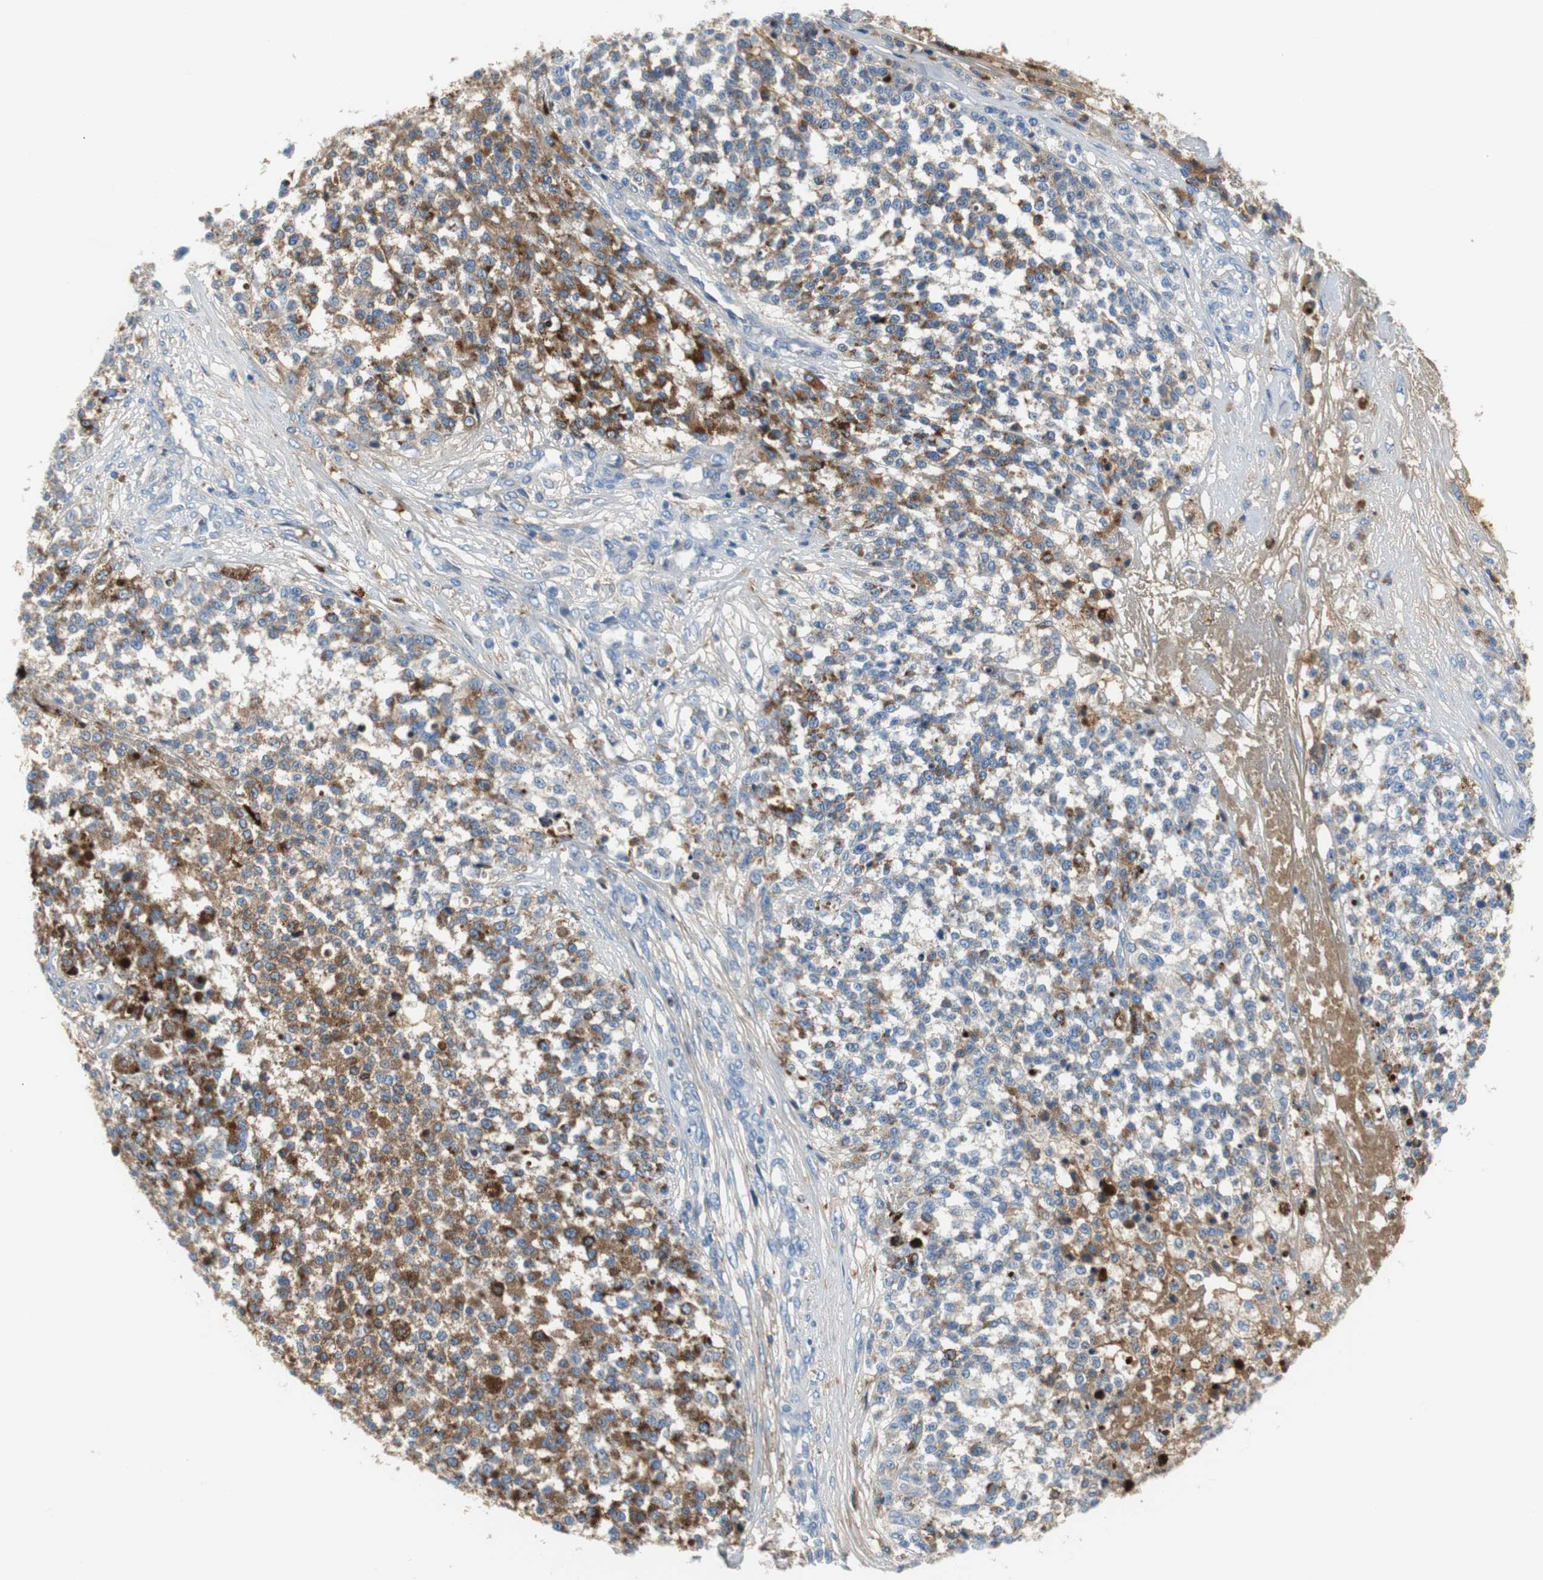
{"staining": {"intensity": "moderate", "quantity": "25%-75%", "location": "cytoplasmic/membranous"}, "tissue": "testis cancer", "cell_type": "Tumor cells", "image_type": "cancer", "snomed": [{"axis": "morphology", "description": "Seminoma, NOS"}, {"axis": "topography", "description": "Testis"}], "caption": "Seminoma (testis) stained for a protein shows moderate cytoplasmic/membranous positivity in tumor cells. The staining was performed using DAB (3,3'-diaminobenzidine) to visualize the protein expression in brown, while the nuclei were stained in blue with hematoxylin (Magnification: 20x).", "gene": "APCS", "patient": {"sex": "male", "age": 59}}